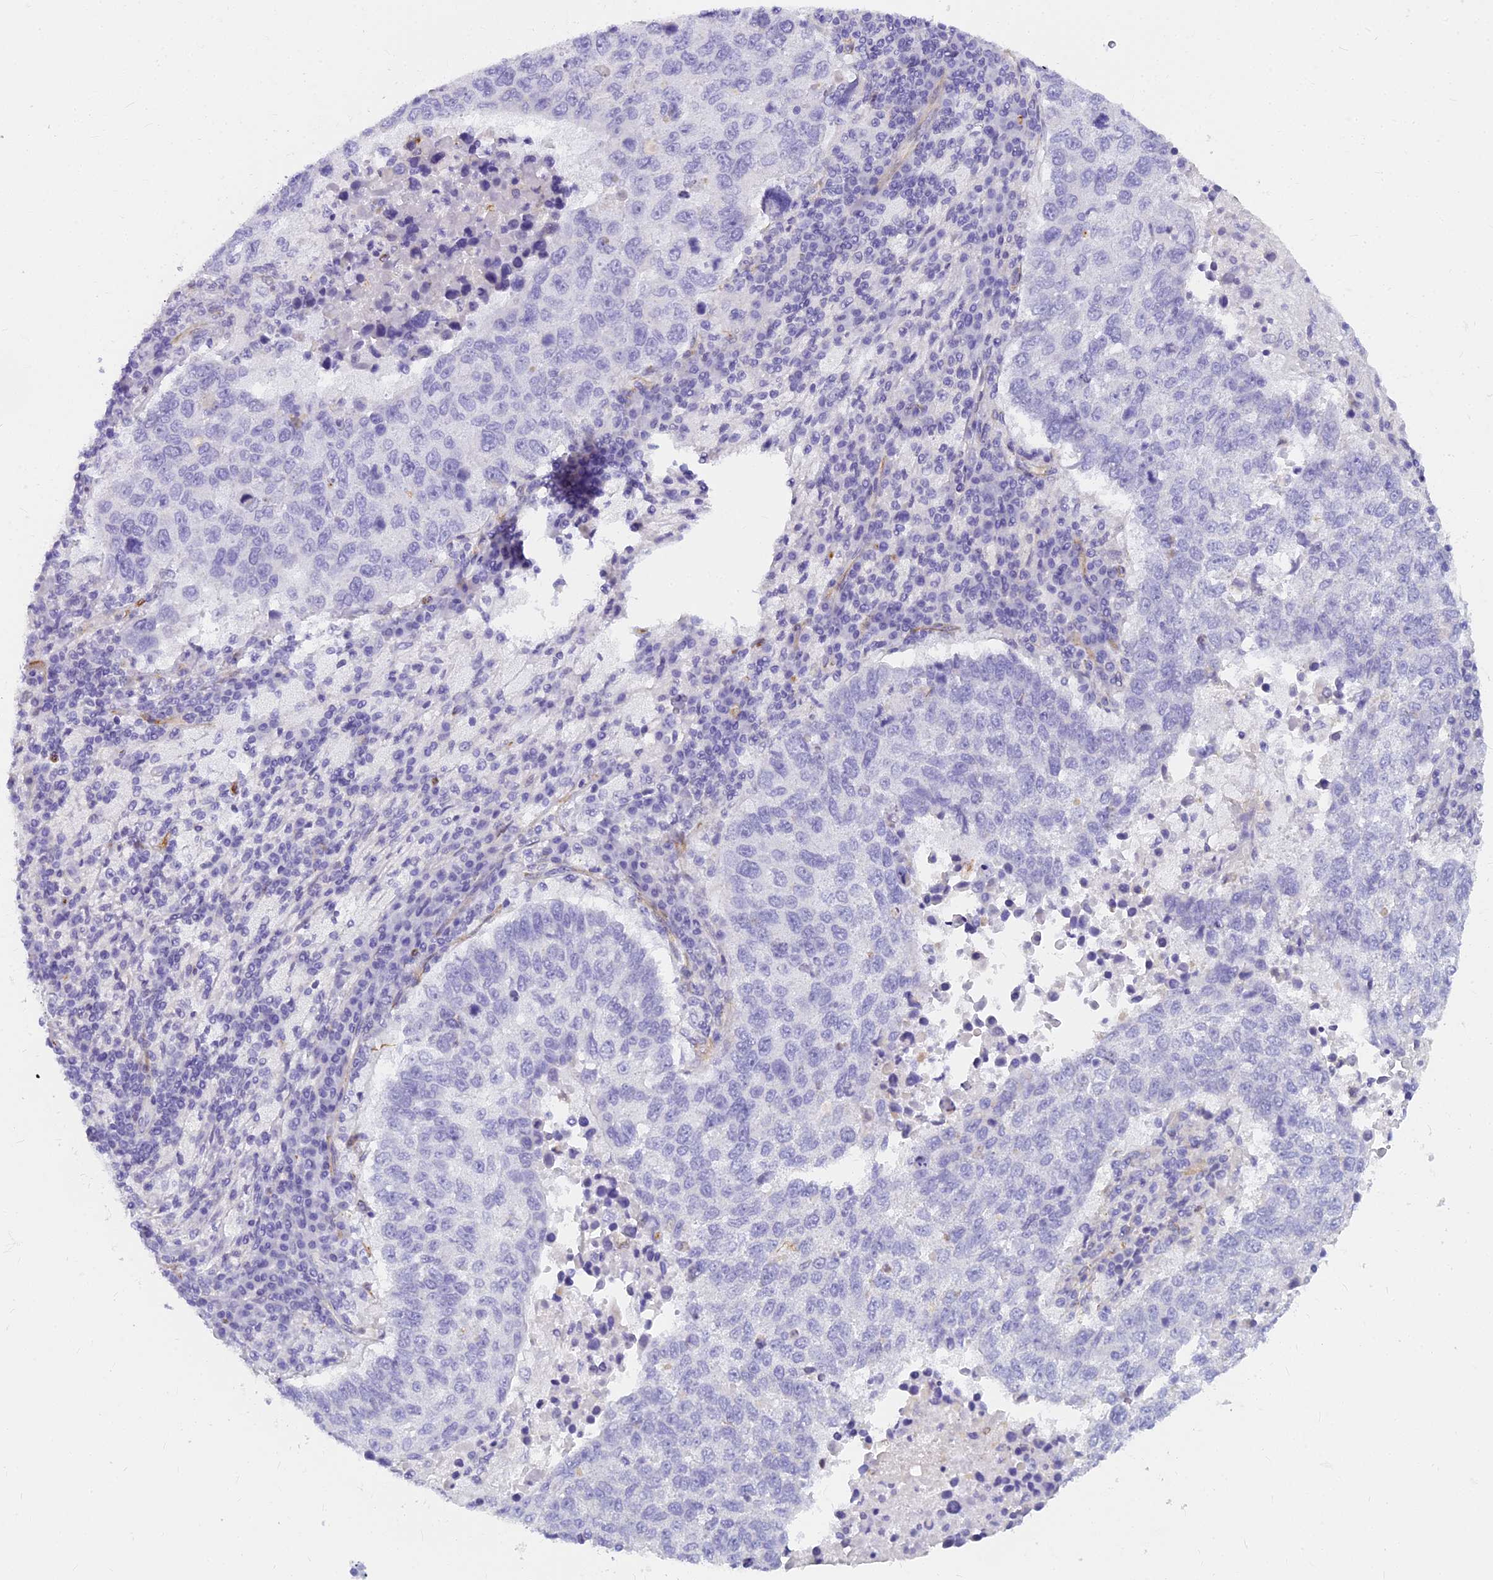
{"staining": {"intensity": "negative", "quantity": "none", "location": "none"}, "tissue": "lung cancer", "cell_type": "Tumor cells", "image_type": "cancer", "snomed": [{"axis": "morphology", "description": "Squamous cell carcinoma, NOS"}, {"axis": "topography", "description": "Lung"}], "caption": "This is an IHC photomicrograph of human squamous cell carcinoma (lung). There is no expression in tumor cells.", "gene": "EVI2A", "patient": {"sex": "male", "age": 73}}